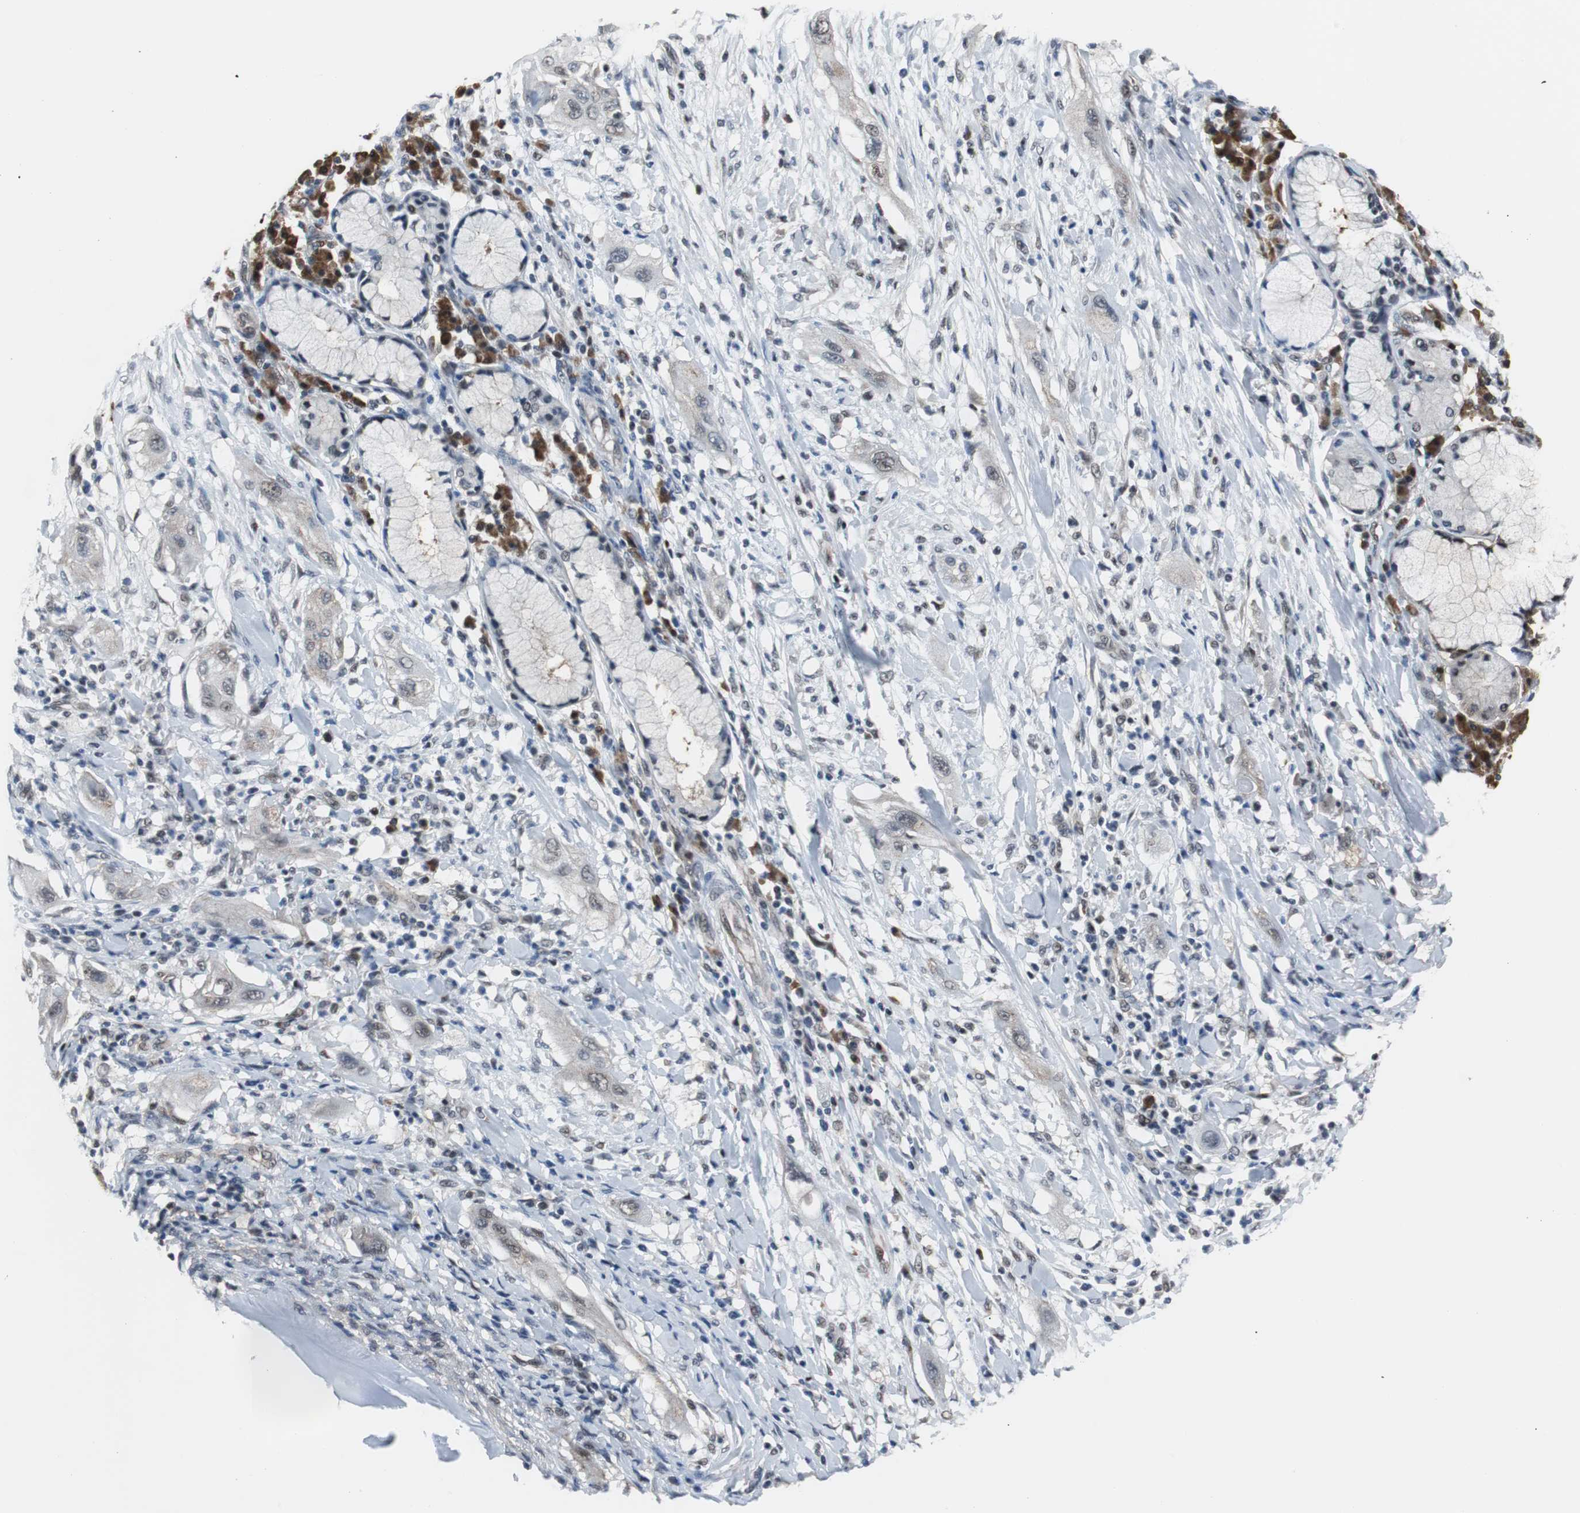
{"staining": {"intensity": "weak", "quantity": "<25%", "location": "cytoplasmic/membranous"}, "tissue": "lung cancer", "cell_type": "Tumor cells", "image_type": "cancer", "snomed": [{"axis": "morphology", "description": "Squamous cell carcinoma, NOS"}, {"axis": "topography", "description": "Lung"}], "caption": "A photomicrograph of human squamous cell carcinoma (lung) is negative for staining in tumor cells.", "gene": "VCP", "patient": {"sex": "female", "age": 47}}